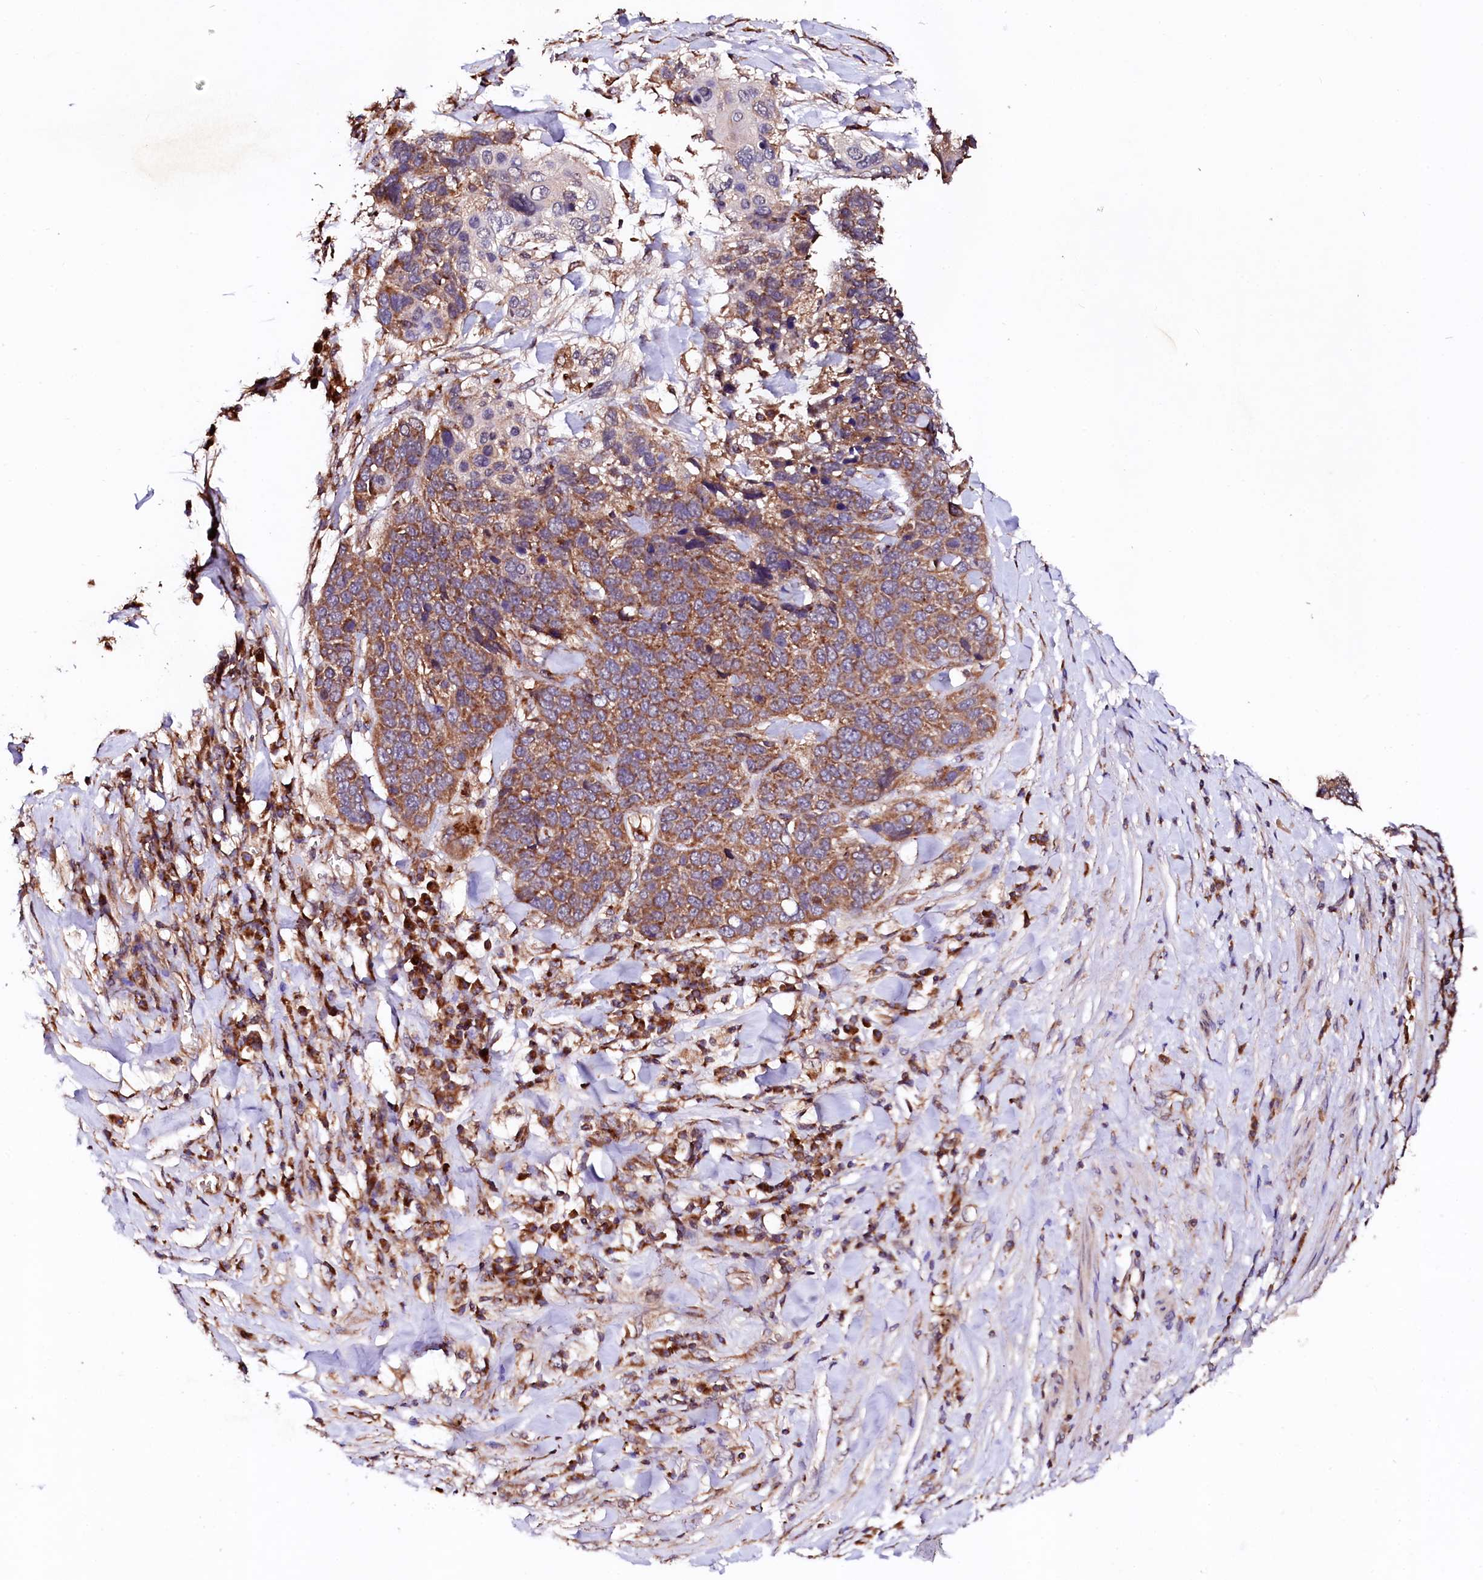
{"staining": {"intensity": "moderate", "quantity": ">75%", "location": "cytoplasmic/membranous"}, "tissue": "lung cancer", "cell_type": "Tumor cells", "image_type": "cancer", "snomed": [{"axis": "morphology", "description": "Squamous cell carcinoma, NOS"}, {"axis": "topography", "description": "Lung"}], "caption": "Protein staining reveals moderate cytoplasmic/membranous staining in about >75% of tumor cells in squamous cell carcinoma (lung).", "gene": "ST3GAL1", "patient": {"sex": "male", "age": 66}}